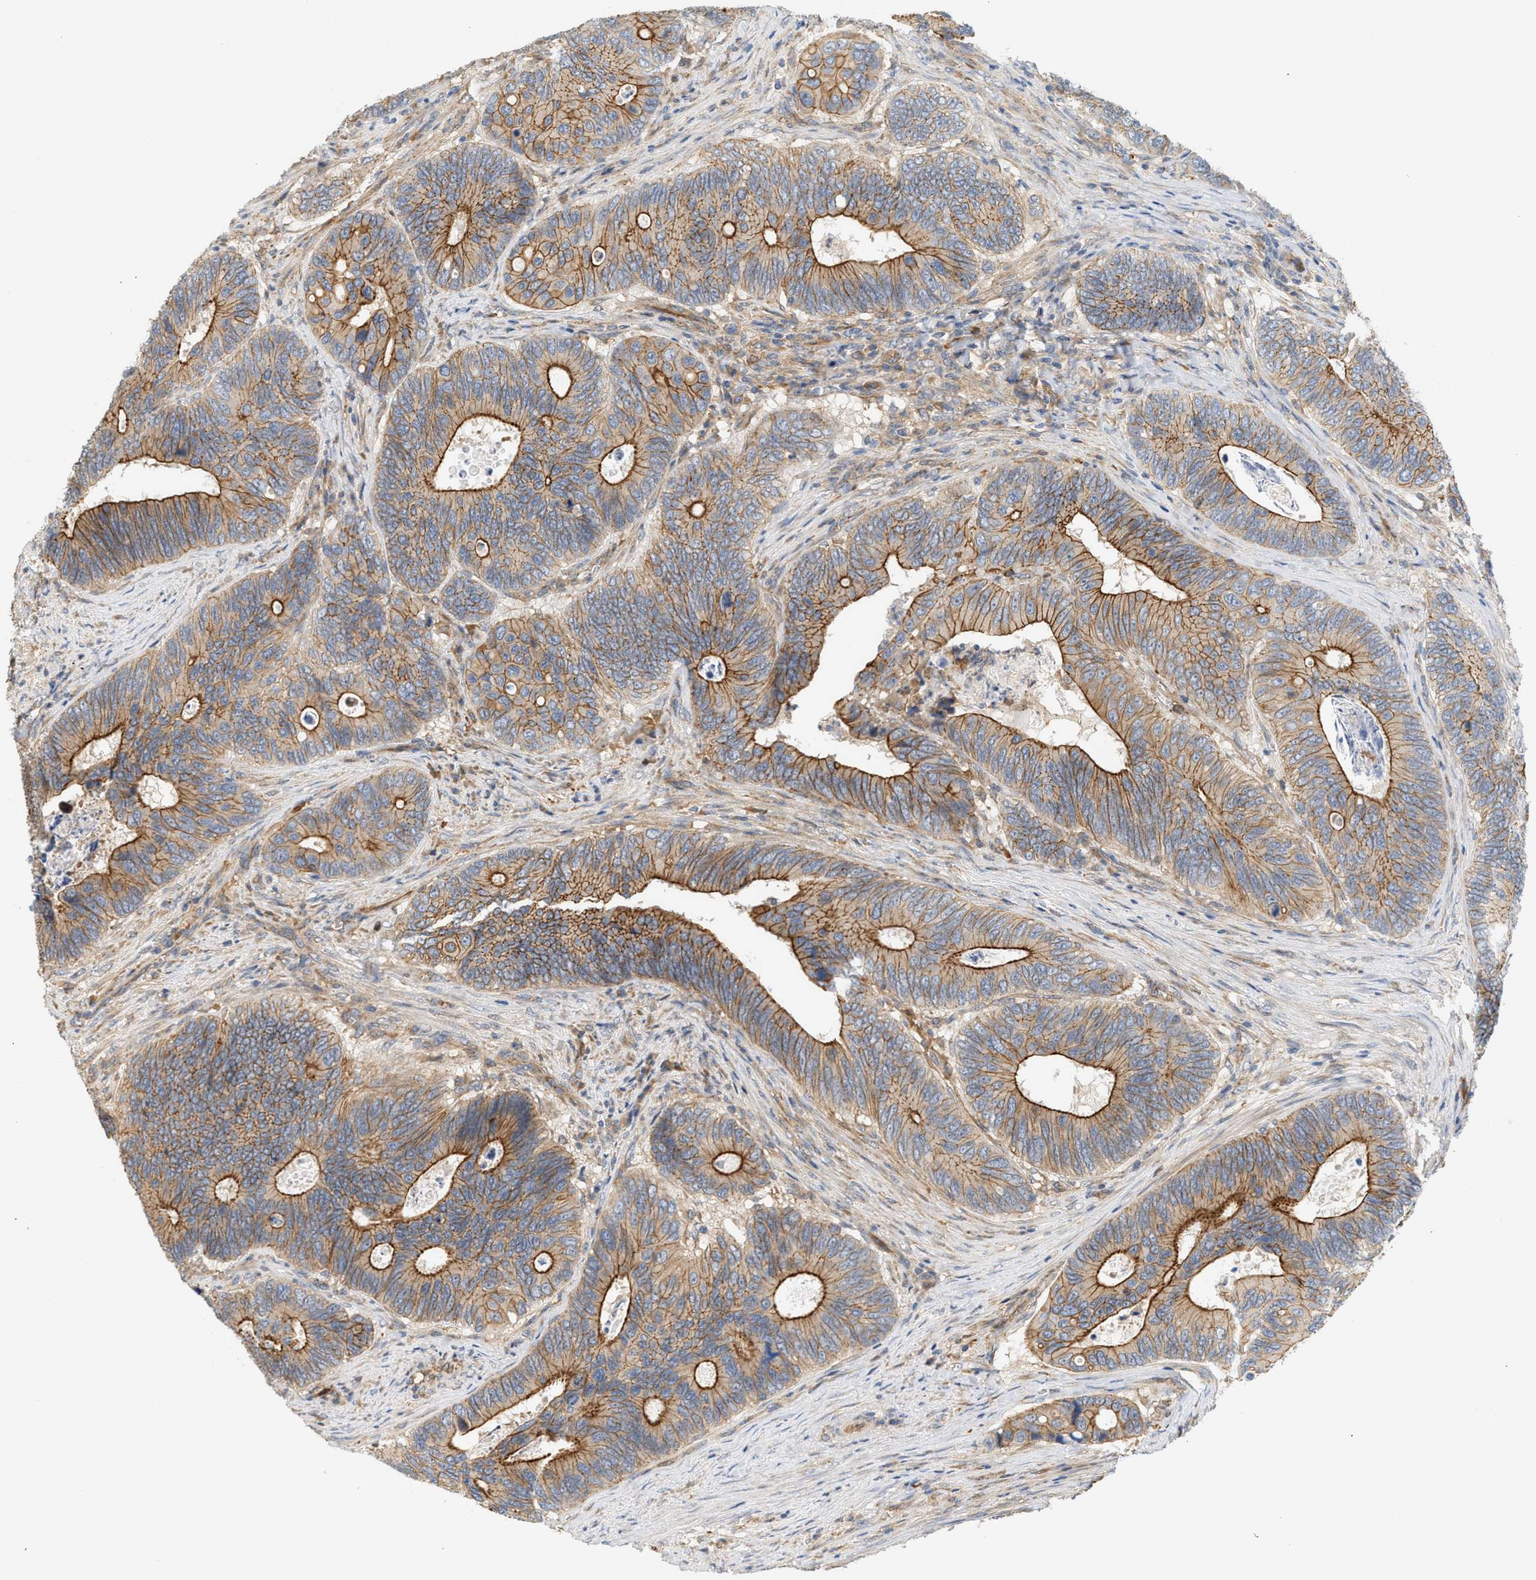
{"staining": {"intensity": "moderate", "quantity": ">75%", "location": "cytoplasmic/membranous"}, "tissue": "colorectal cancer", "cell_type": "Tumor cells", "image_type": "cancer", "snomed": [{"axis": "morphology", "description": "Inflammation, NOS"}, {"axis": "morphology", "description": "Adenocarcinoma, NOS"}, {"axis": "topography", "description": "Colon"}], "caption": "Protein expression by immunohistochemistry (IHC) demonstrates moderate cytoplasmic/membranous staining in about >75% of tumor cells in adenocarcinoma (colorectal). (DAB IHC with brightfield microscopy, high magnification).", "gene": "CTXN1", "patient": {"sex": "male", "age": 72}}